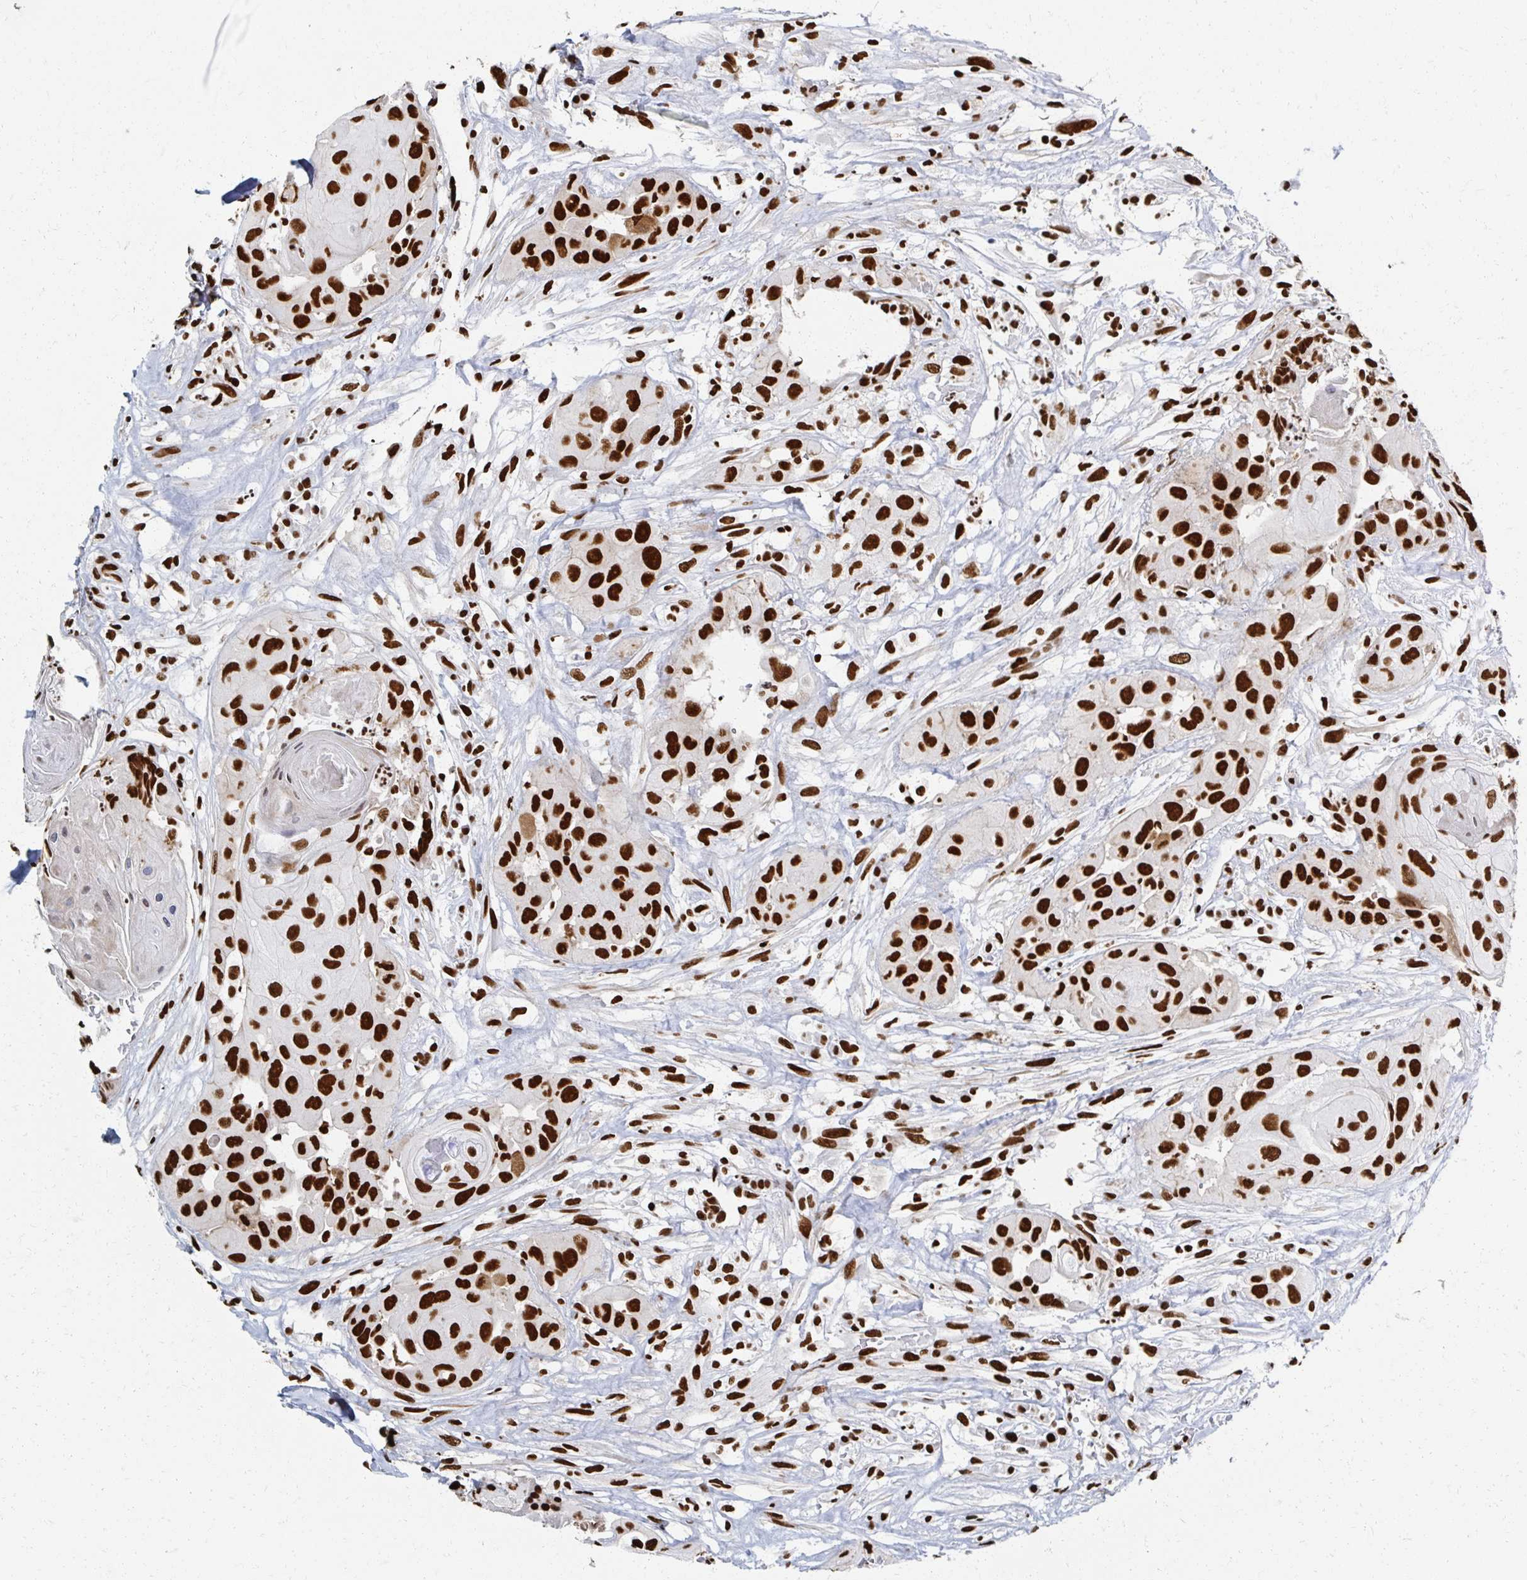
{"staining": {"intensity": "strong", "quantity": ">75%", "location": "nuclear"}, "tissue": "head and neck cancer", "cell_type": "Tumor cells", "image_type": "cancer", "snomed": [{"axis": "morphology", "description": "Squamous cell carcinoma, NOS"}, {"axis": "topography", "description": "Head-Neck"}], "caption": "DAB (3,3'-diaminobenzidine) immunohistochemical staining of squamous cell carcinoma (head and neck) demonstrates strong nuclear protein expression in approximately >75% of tumor cells.", "gene": "RBBP7", "patient": {"sex": "male", "age": 83}}